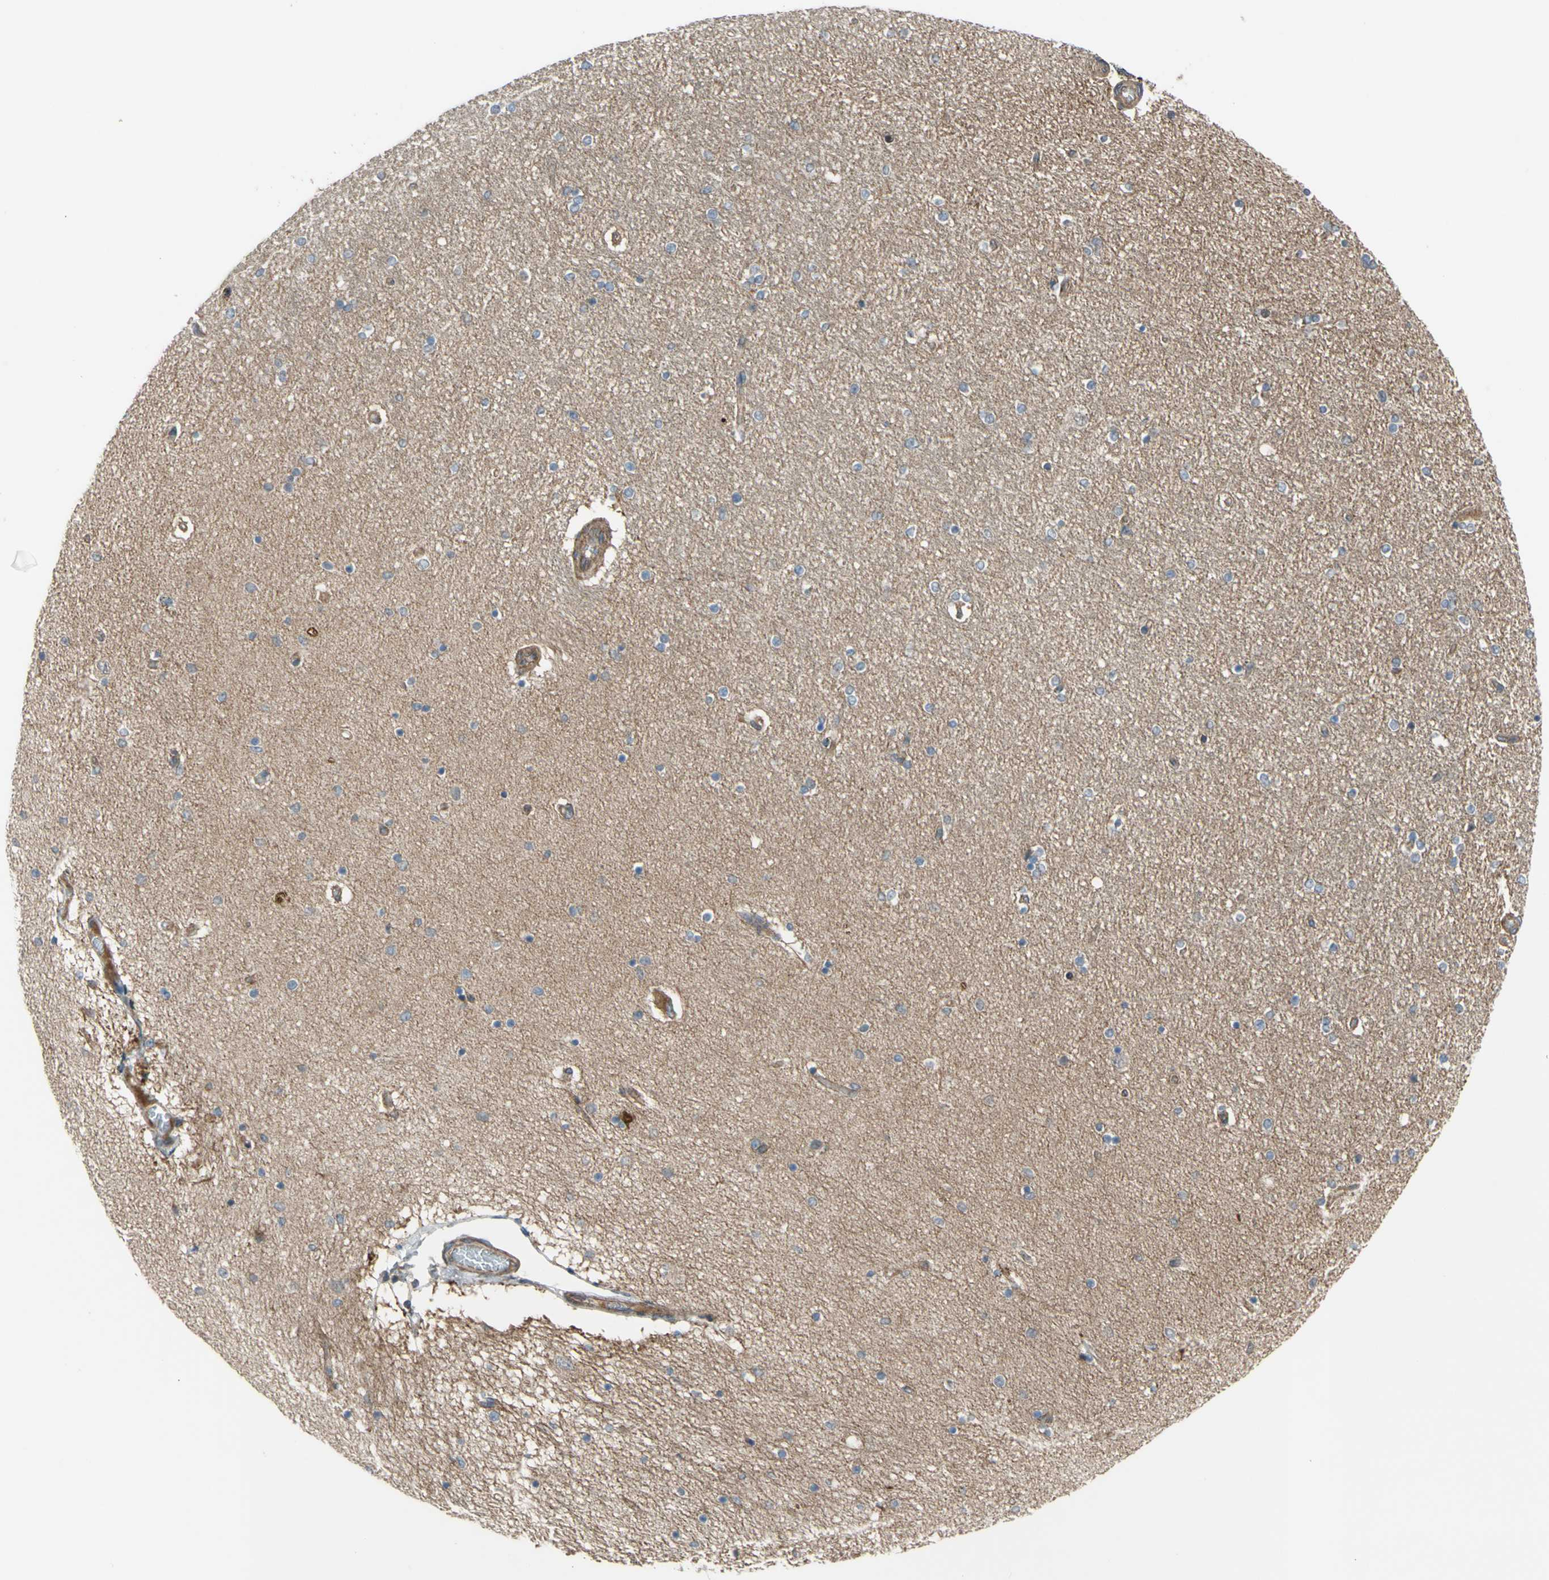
{"staining": {"intensity": "negative", "quantity": "none", "location": "none"}, "tissue": "hippocampus", "cell_type": "Glial cells", "image_type": "normal", "snomed": [{"axis": "morphology", "description": "Normal tissue, NOS"}, {"axis": "topography", "description": "Hippocampus"}], "caption": "Immunohistochemistry histopathology image of unremarkable human hippocampus stained for a protein (brown), which exhibits no expression in glial cells.", "gene": "FLII", "patient": {"sex": "female", "age": 54}}